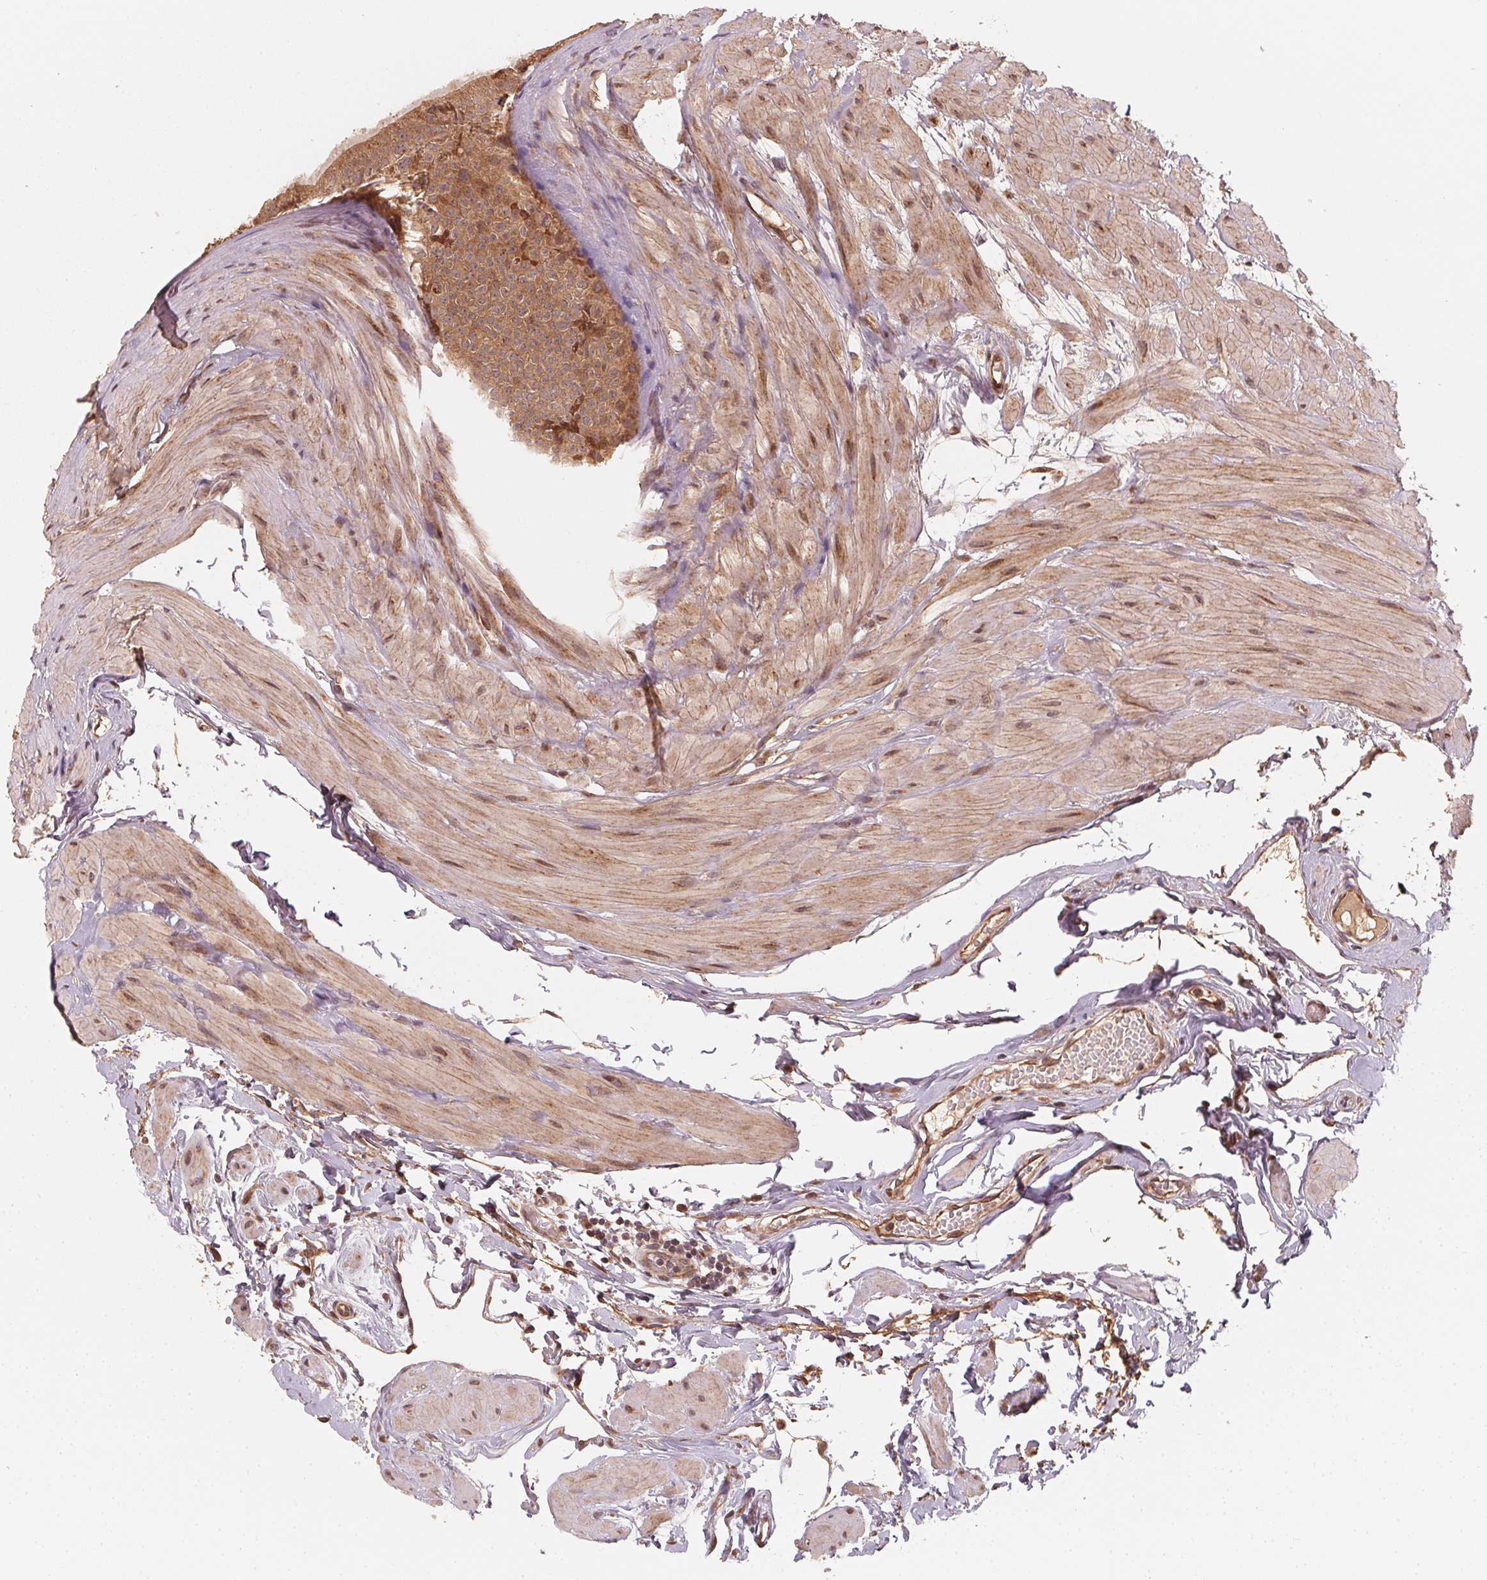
{"staining": {"intensity": "moderate", "quantity": ">75%", "location": "cytoplasmic/membranous"}, "tissue": "epididymis", "cell_type": "Glandular cells", "image_type": "normal", "snomed": [{"axis": "morphology", "description": "Normal tissue, NOS"}, {"axis": "topography", "description": "Epididymis"}], "caption": "Unremarkable epididymis exhibits moderate cytoplasmic/membranous expression in about >75% of glandular cells, visualized by immunohistochemistry.", "gene": "WBP2", "patient": {"sex": "male", "age": 33}}